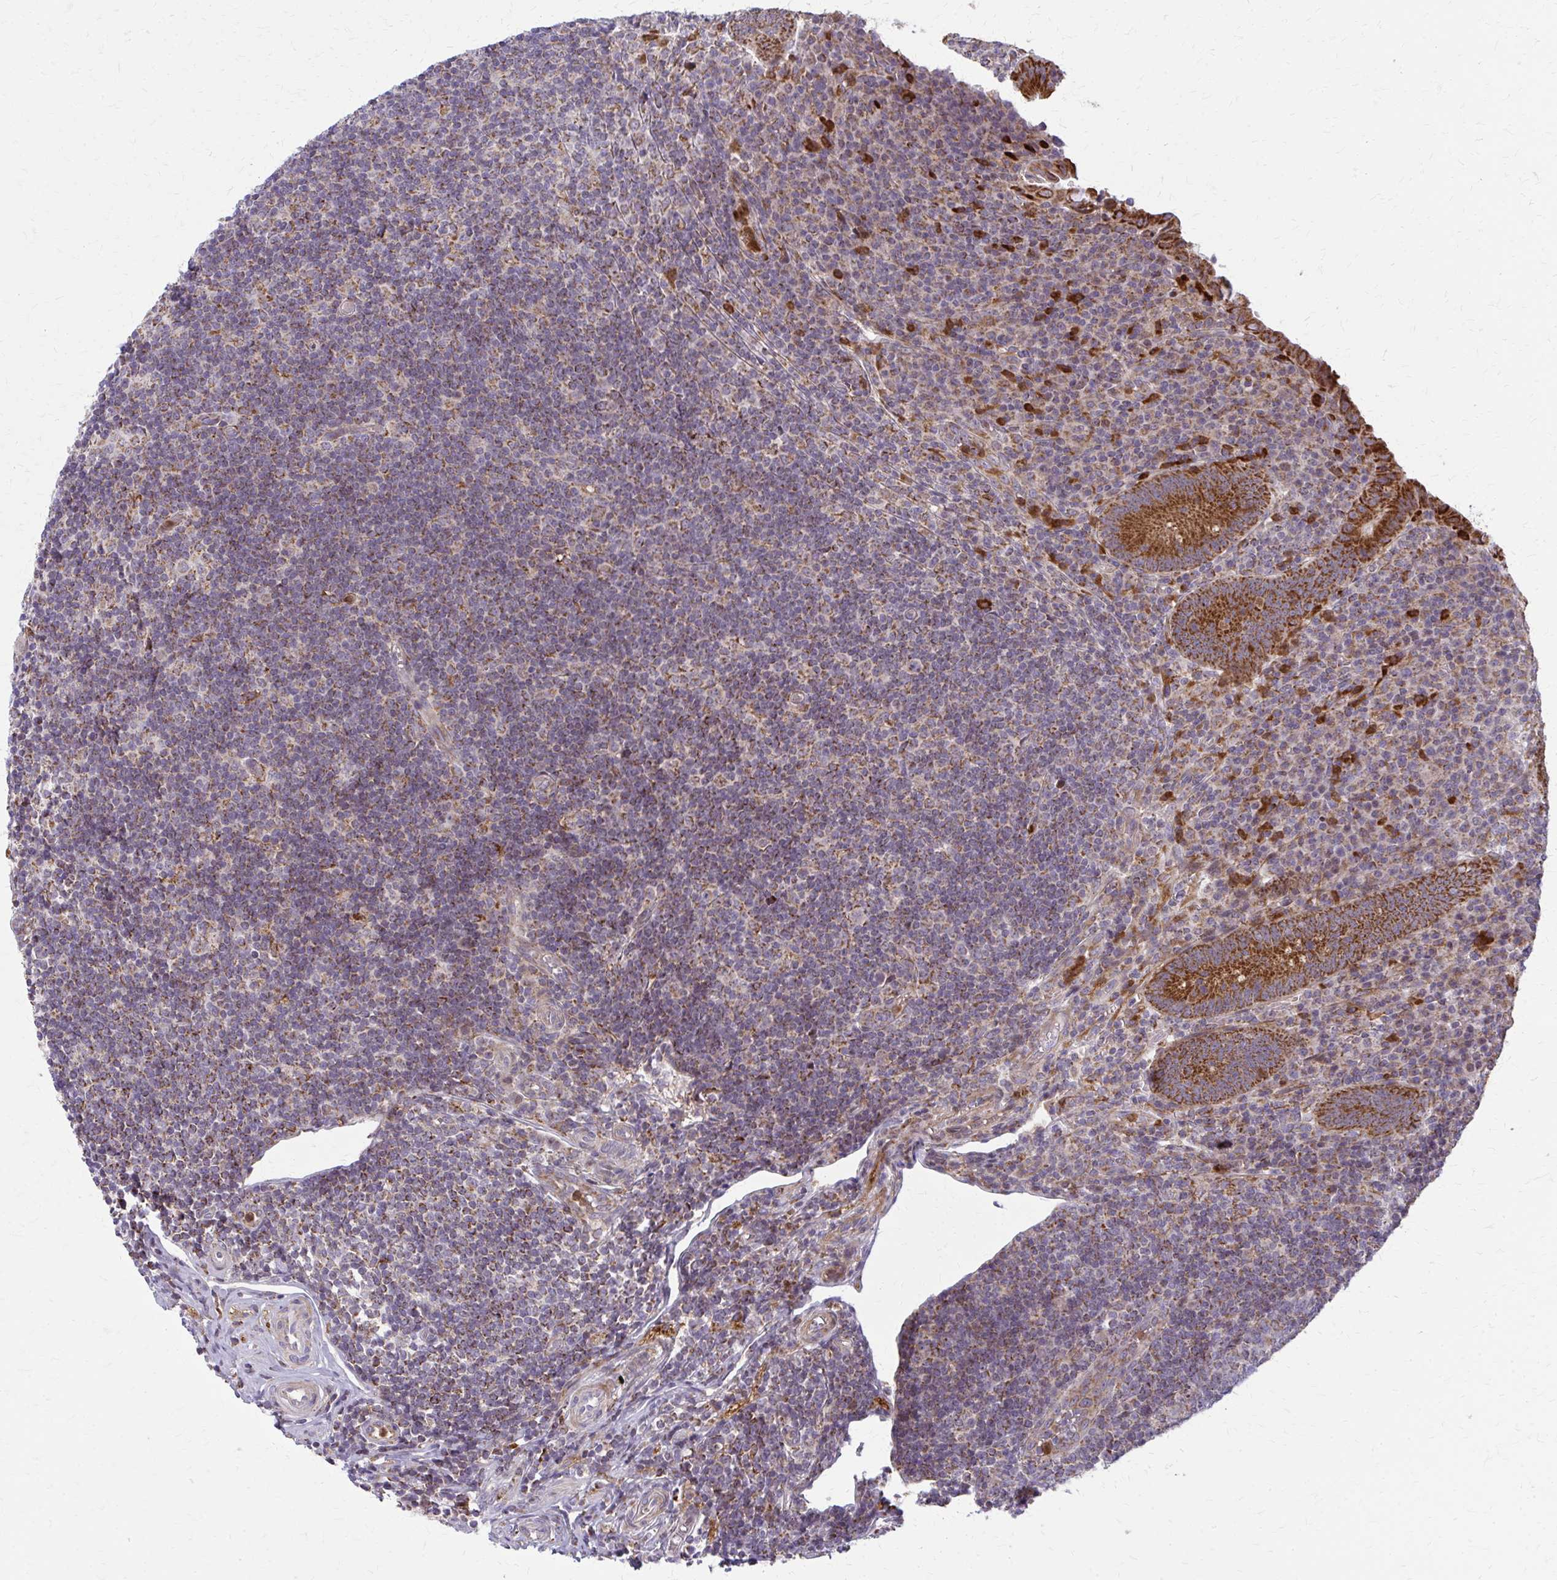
{"staining": {"intensity": "strong", "quantity": ">75%", "location": "cytoplasmic/membranous"}, "tissue": "appendix", "cell_type": "Glandular cells", "image_type": "normal", "snomed": [{"axis": "morphology", "description": "Normal tissue, NOS"}, {"axis": "topography", "description": "Appendix"}], "caption": "Protein staining shows strong cytoplasmic/membranous positivity in about >75% of glandular cells in normal appendix. (DAB = brown stain, brightfield microscopy at high magnification).", "gene": "MCCC1", "patient": {"sex": "male", "age": 18}}